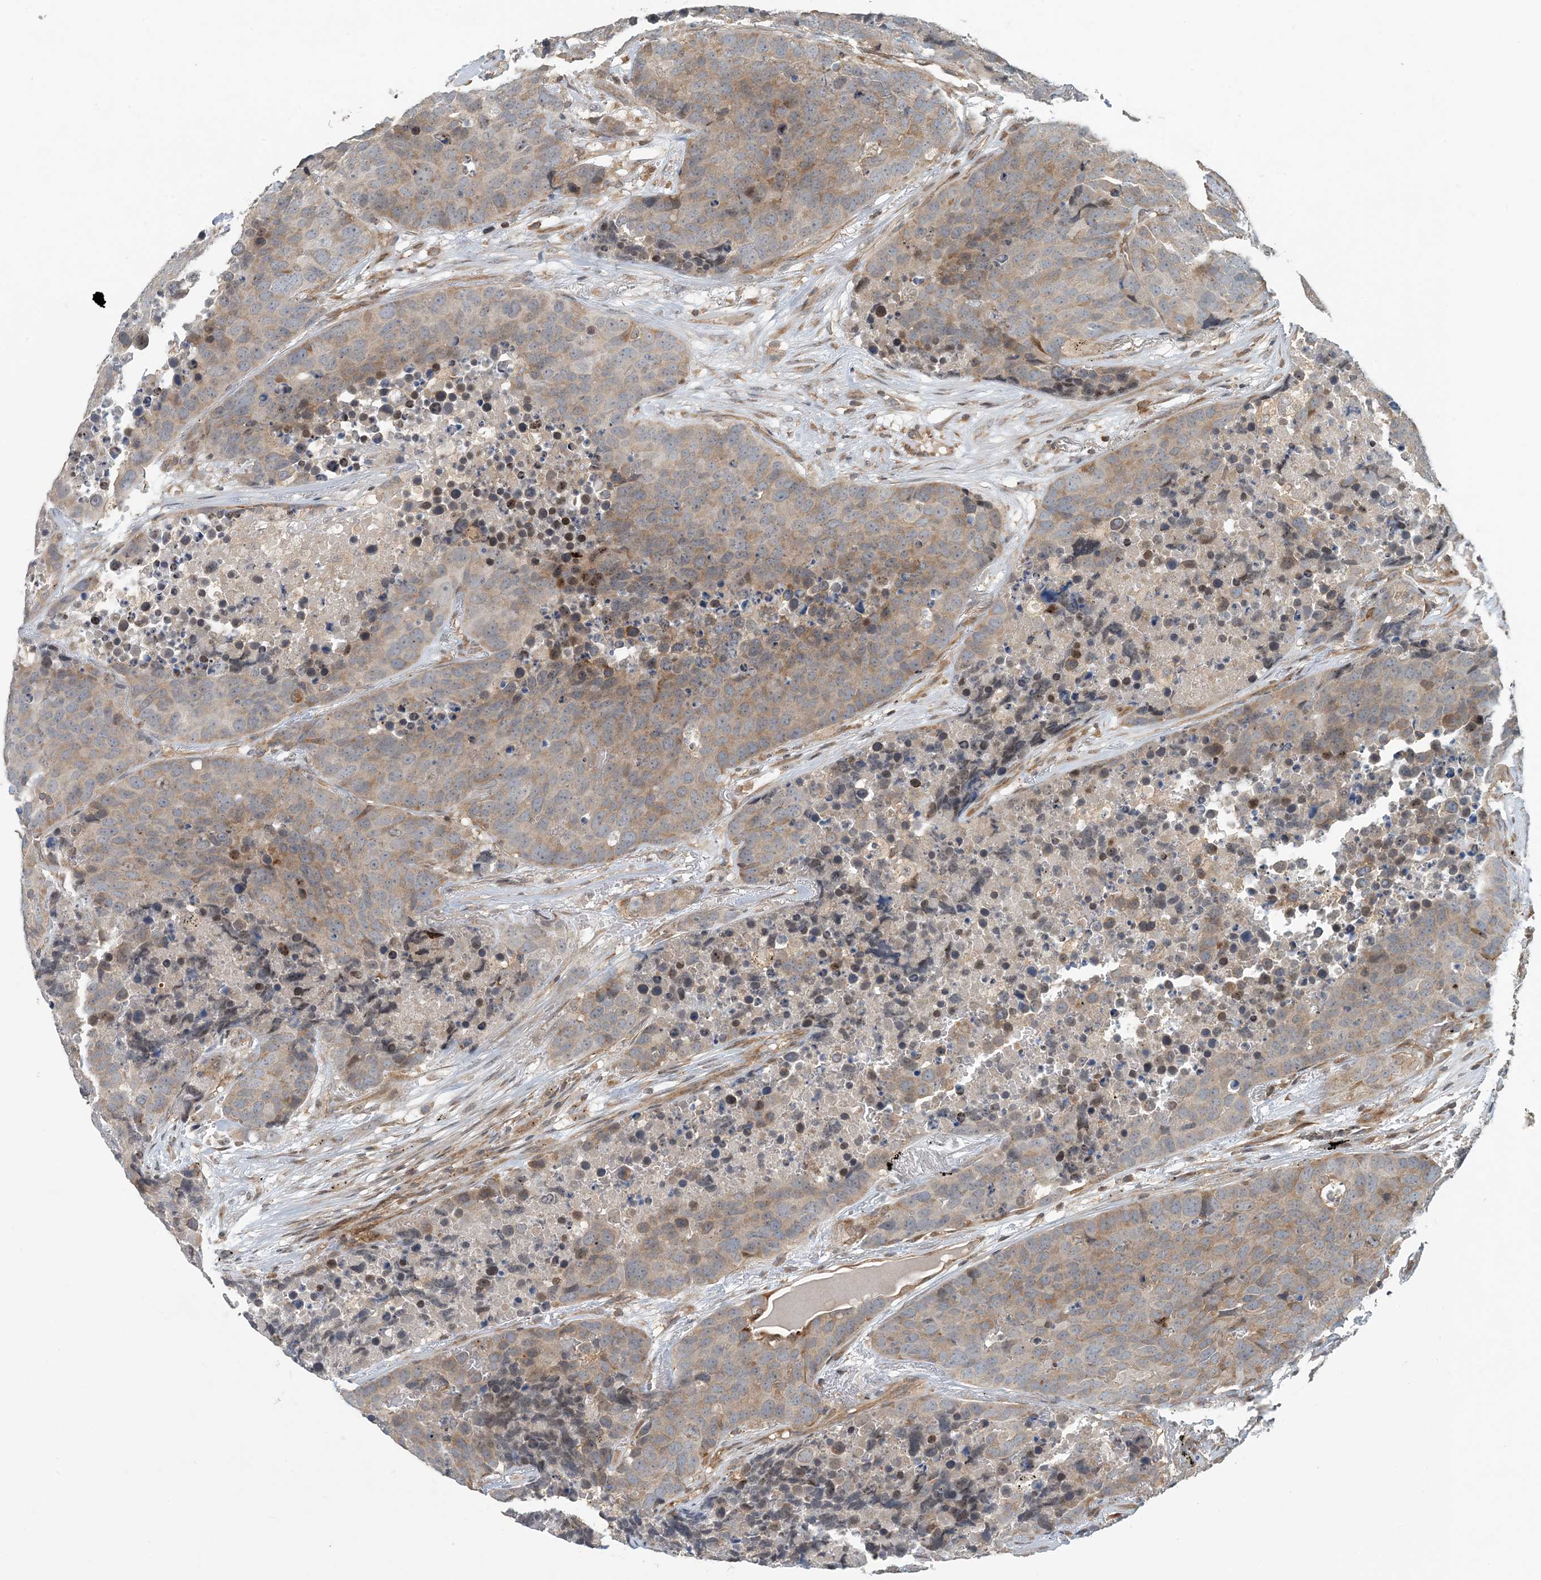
{"staining": {"intensity": "moderate", "quantity": ">75%", "location": "cytoplasmic/membranous"}, "tissue": "carcinoid", "cell_type": "Tumor cells", "image_type": "cancer", "snomed": [{"axis": "morphology", "description": "Carcinoid, malignant, NOS"}, {"axis": "topography", "description": "Lung"}], "caption": "Immunohistochemical staining of human carcinoid shows medium levels of moderate cytoplasmic/membranous protein staining in about >75% of tumor cells. The protein is shown in brown color, while the nuclei are stained blue.", "gene": "ATP13A2", "patient": {"sex": "male", "age": 60}}